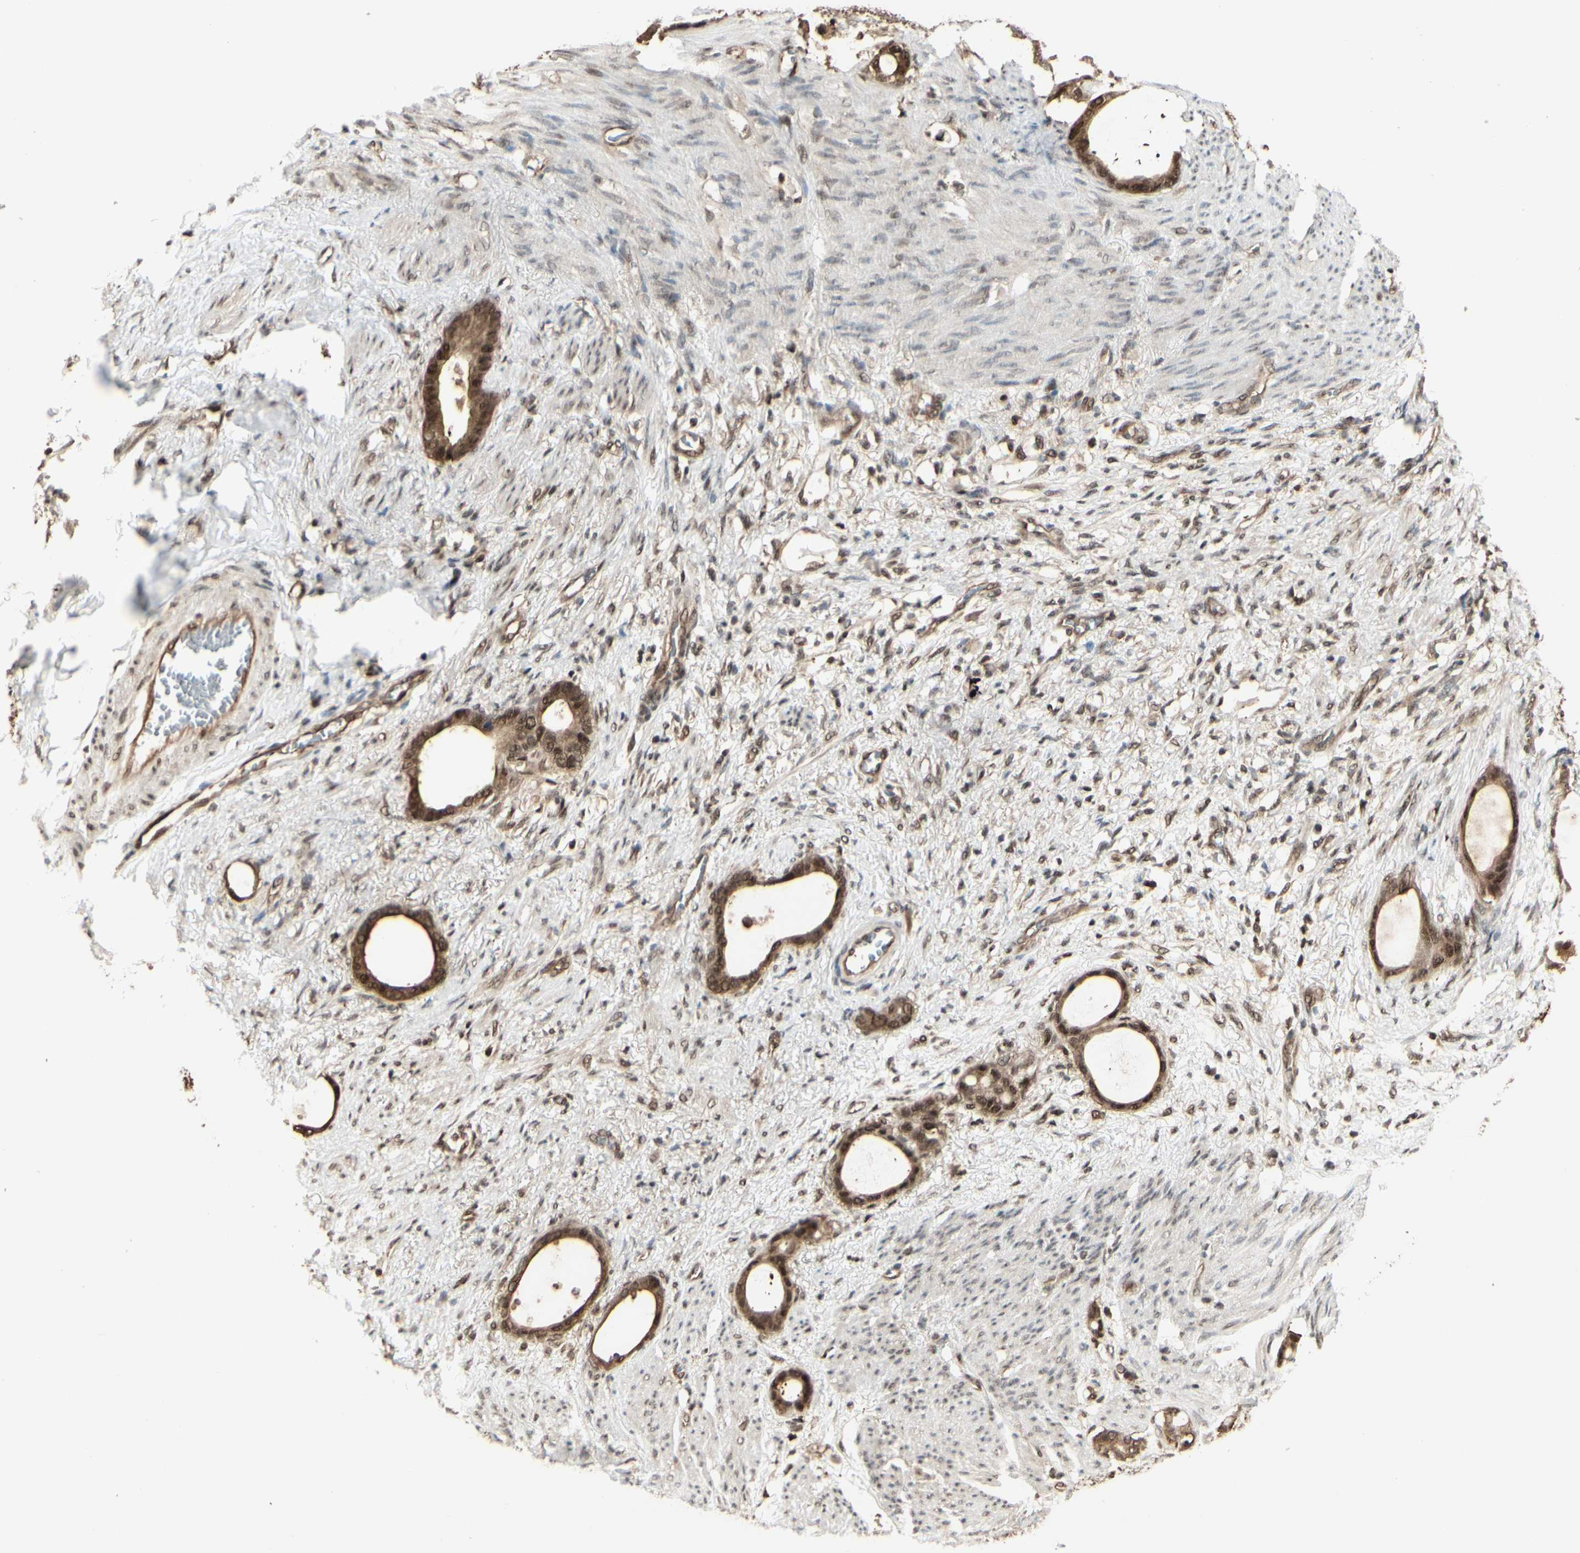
{"staining": {"intensity": "strong", "quantity": ">75%", "location": "cytoplasmic/membranous,nuclear"}, "tissue": "stomach cancer", "cell_type": "Tumor cells", "image_type": "cancer", "snomed": [{"axis": "morphology", "description": "Adenocarcinoma, NOS"}, {"axis": "topography", "description": "Stomach"}], "caption": "Immunohistochemical staining of stomach adenocarcinoma shows high levels of strong cytoplasmic/membranous and nuclear expression in about >75% of tumor cells.", "gene": "HSF1", "patient": {"sex": "female", "age": 75}}